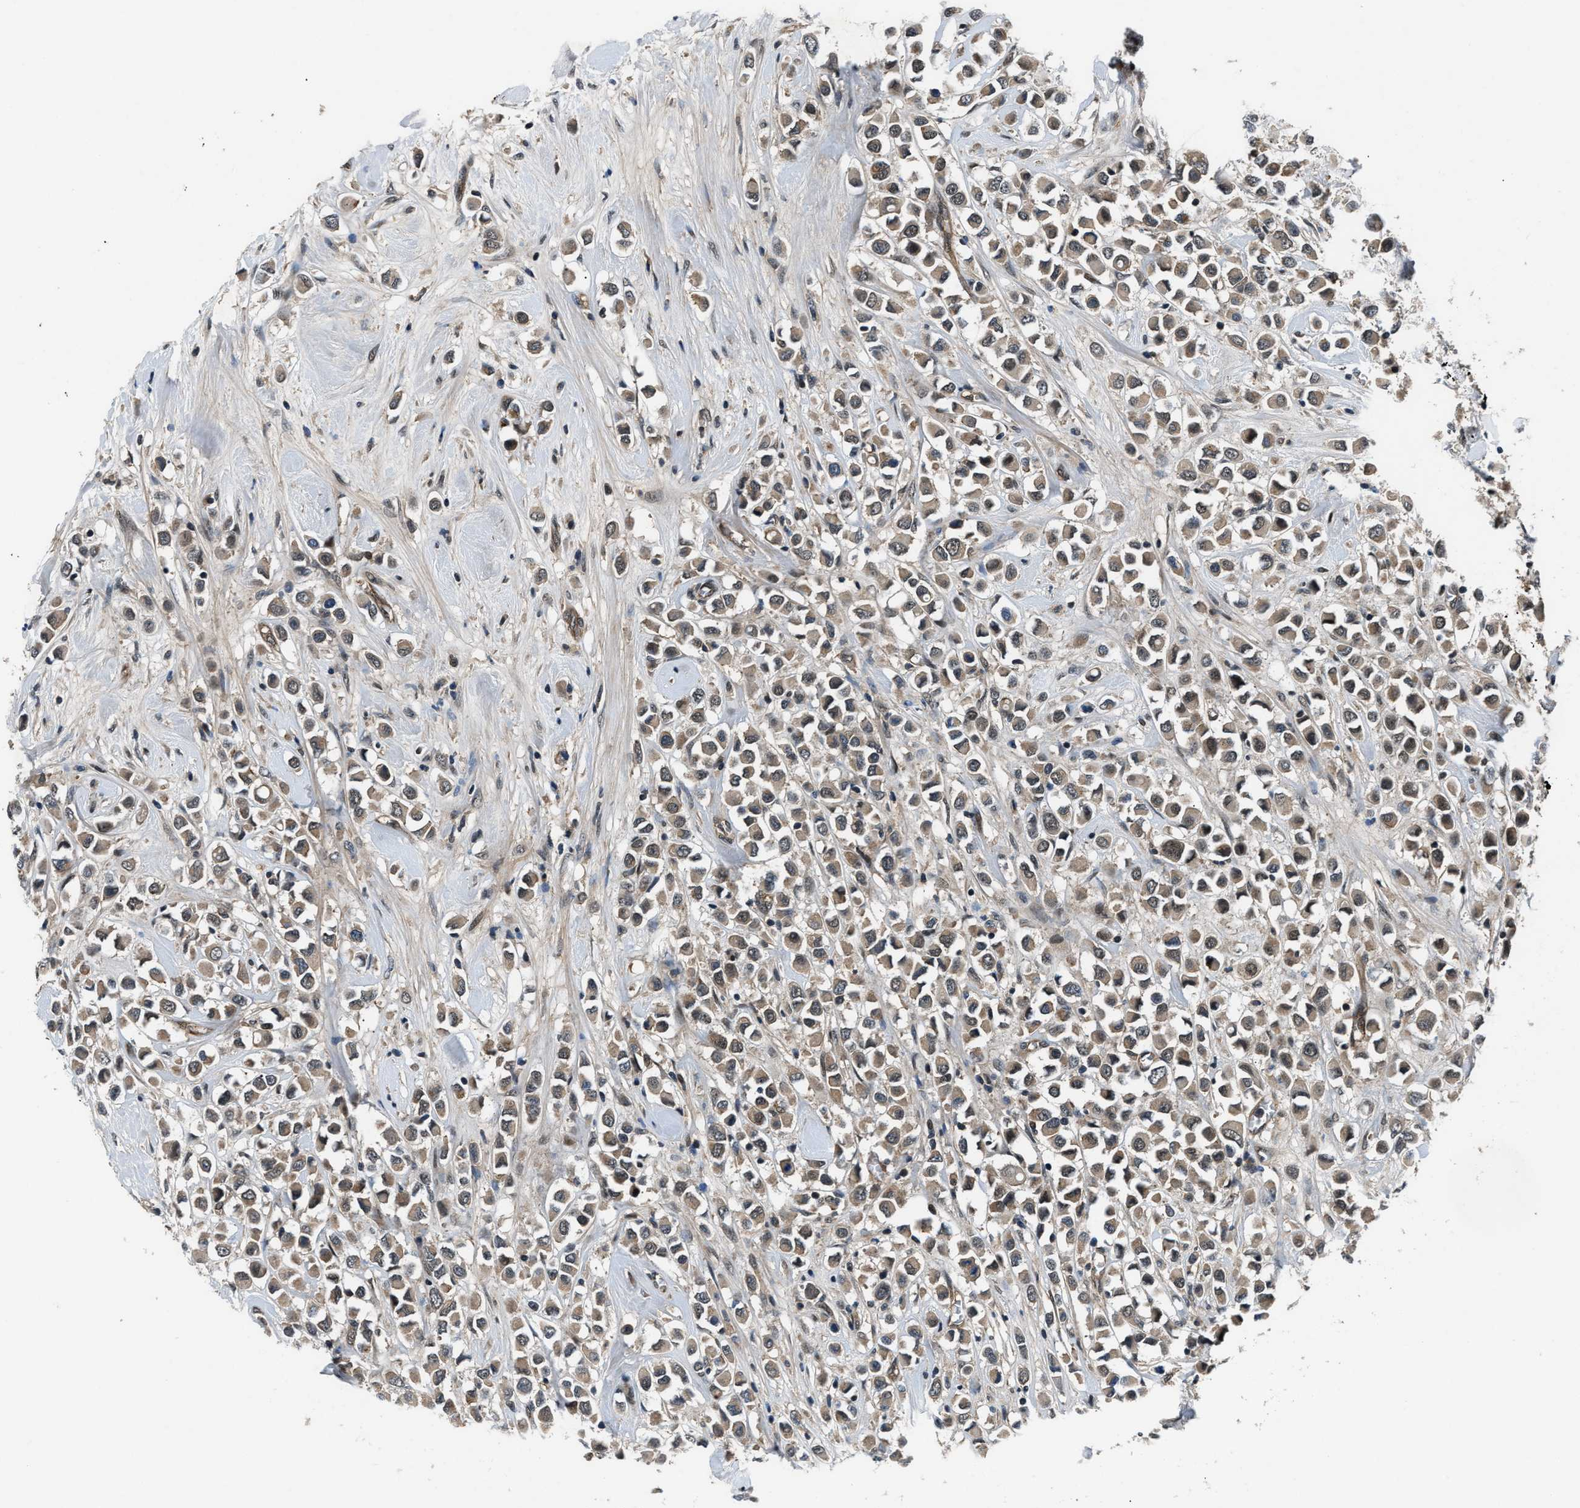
{"staining": {"intensity": "weak", "quantity": ">75%", "location": "cytoplasmic/membranous"}, "tissue": "breast cancer", "cell_type": "Tumor cells", "image_type": "cancer", "snomed": [{"axis": "morphology", "description": "Duct carcinoma"}, {"axis": "topography", "description": "Breast"}], "caption": "Tumor cells exhibit low levels of weak cytoplasmic/membranous expression in about >75% of cells in human intraductal carcinoma (breast). The protein of interest is shown in brown color, while the nuclei are stained blue.", "gene": "COPS2", "patient": {"sex": "female", "age": 61}}